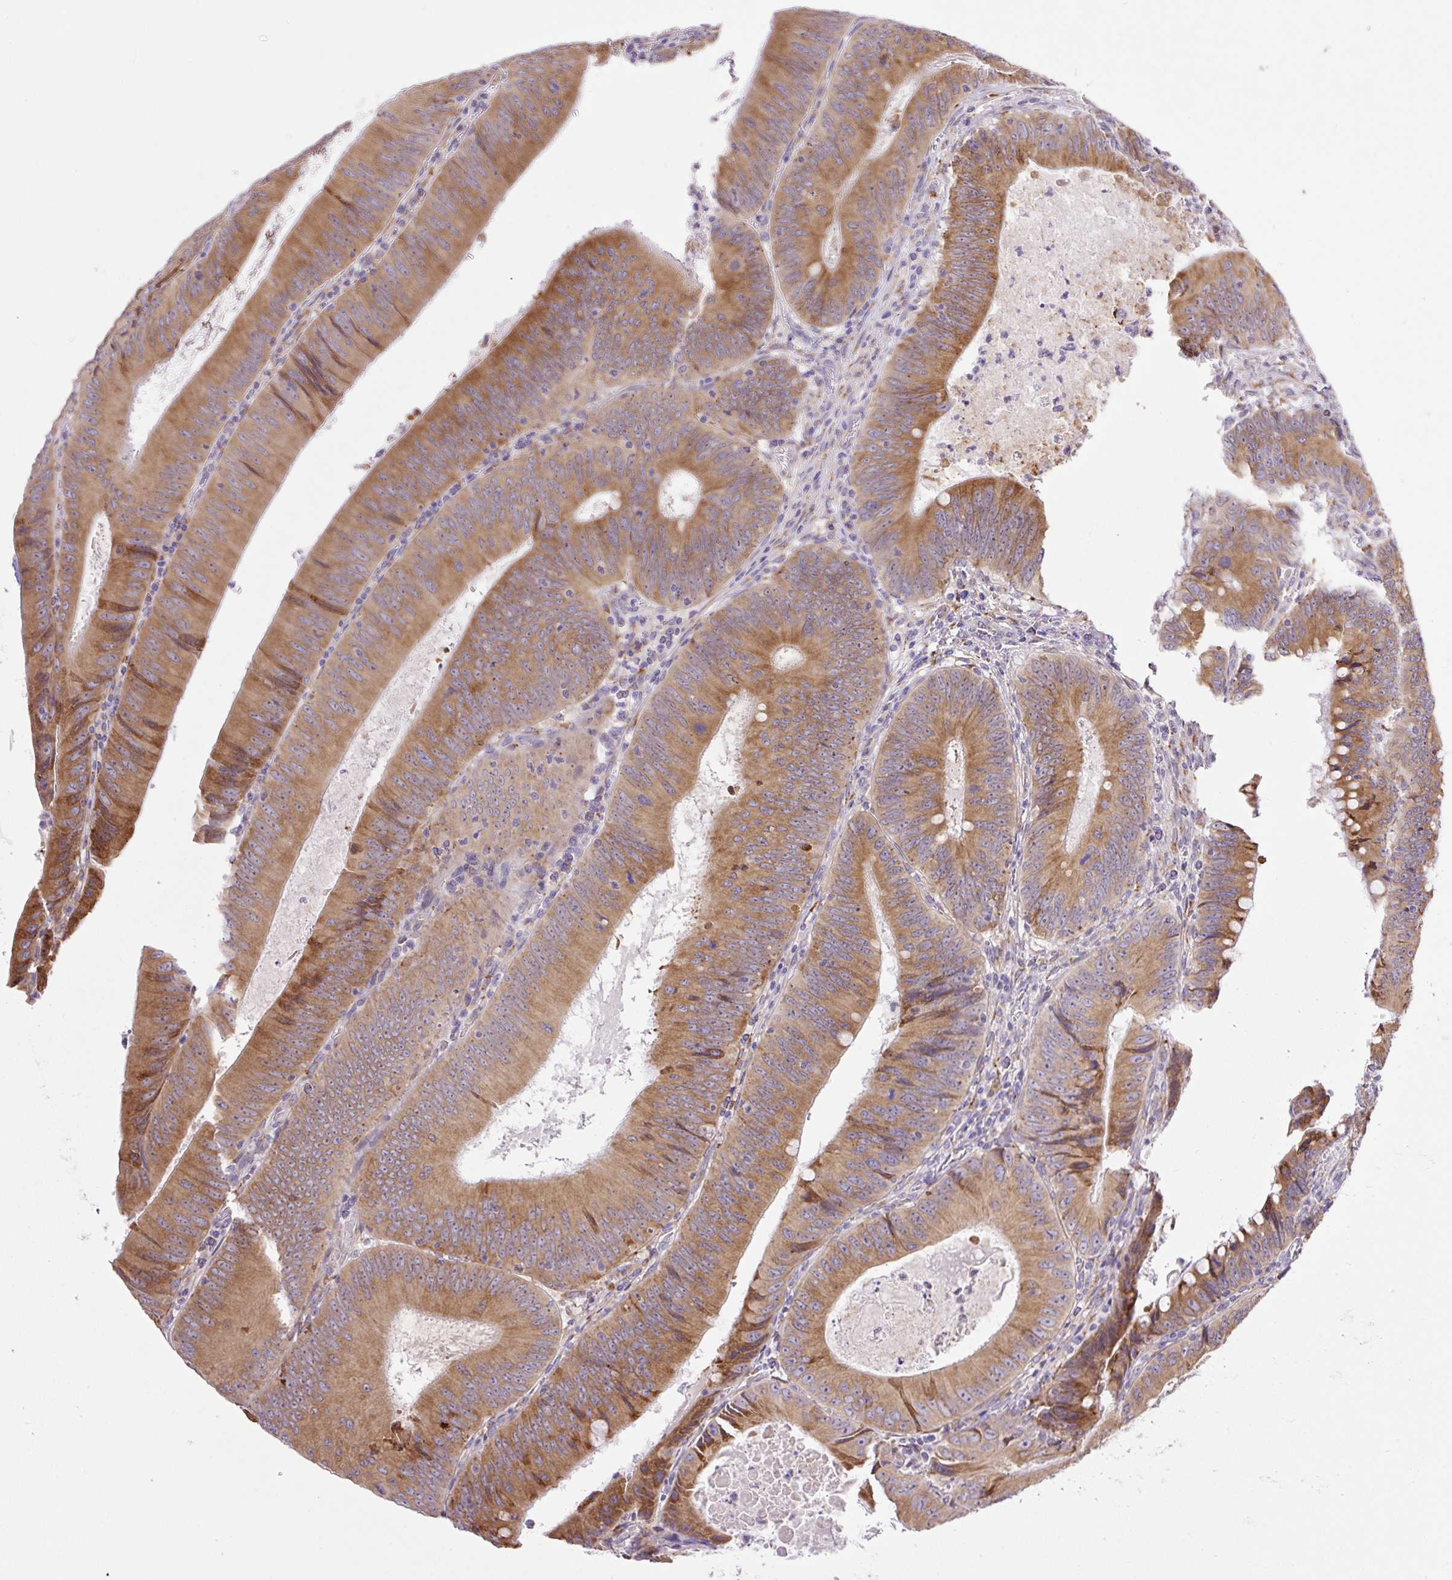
{"staining": {"intensity": "moderate", "quantity": ">75%", "location": "cytoplasmic/membranous"}, "tissue": "colorectal cancer", "cell_type": "Tumor cells", "image_type": "cancer", "snomed": [{"axis": "morphology", "description": "Adenocarcinoma, NOS"}, {"axis": "topography", "description": "Rectum"}], "caption": "IHC (DAB (3,3'-diaminobenzidine)) staining of colorectal cancer demonstrates moderate cytoplasmic/membranous protein staining in about >75% of tumor cells. (DAB (3,3'-diaminobenzidine) = brown stain, brightfield microscopy at high magnification).", "gene": "POFUT1", "patient": {"sex": "female", "age": 72}}